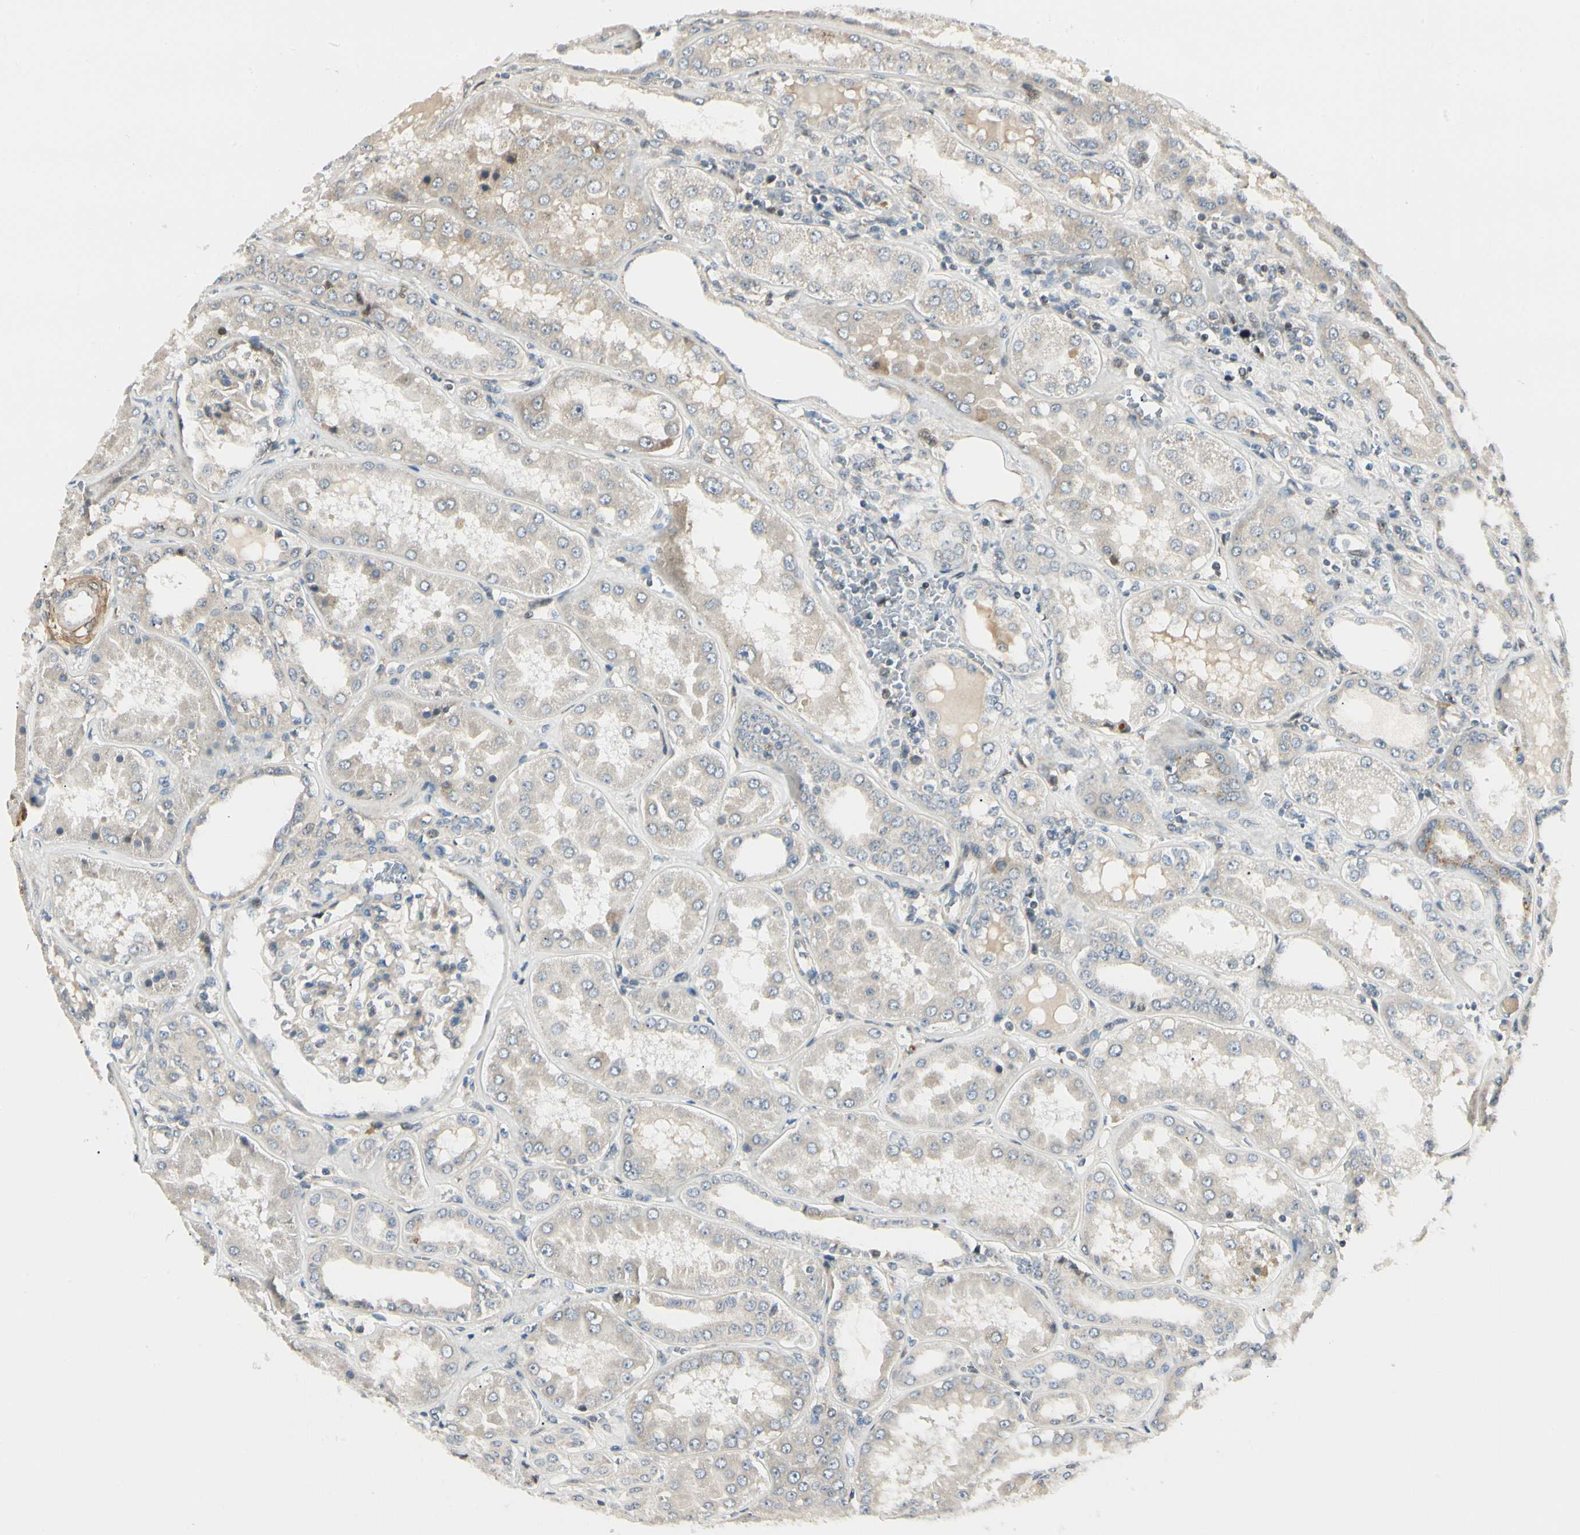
{"staining": {"intensity": "weak", "quantity": "<25%", "location": "cytoplasmic/membranous"}, "tissue": "kidney", "cell_type": "Cells in glomeruli", "image_type": "normal", "snomed": [{"axis": "morphology", "description": "Normal tissue, NOS"}, {"axis": "topography", "description": "Kidney"}], "caption": "A high-resolution image shows immunohistochemistry staining of normal kidney, which exhibits no significant staining in cells in glomeruli. Nuclei are stained in blue.", "gene": "P4HA3", "patient": {"sex": "female", "age": 56}}